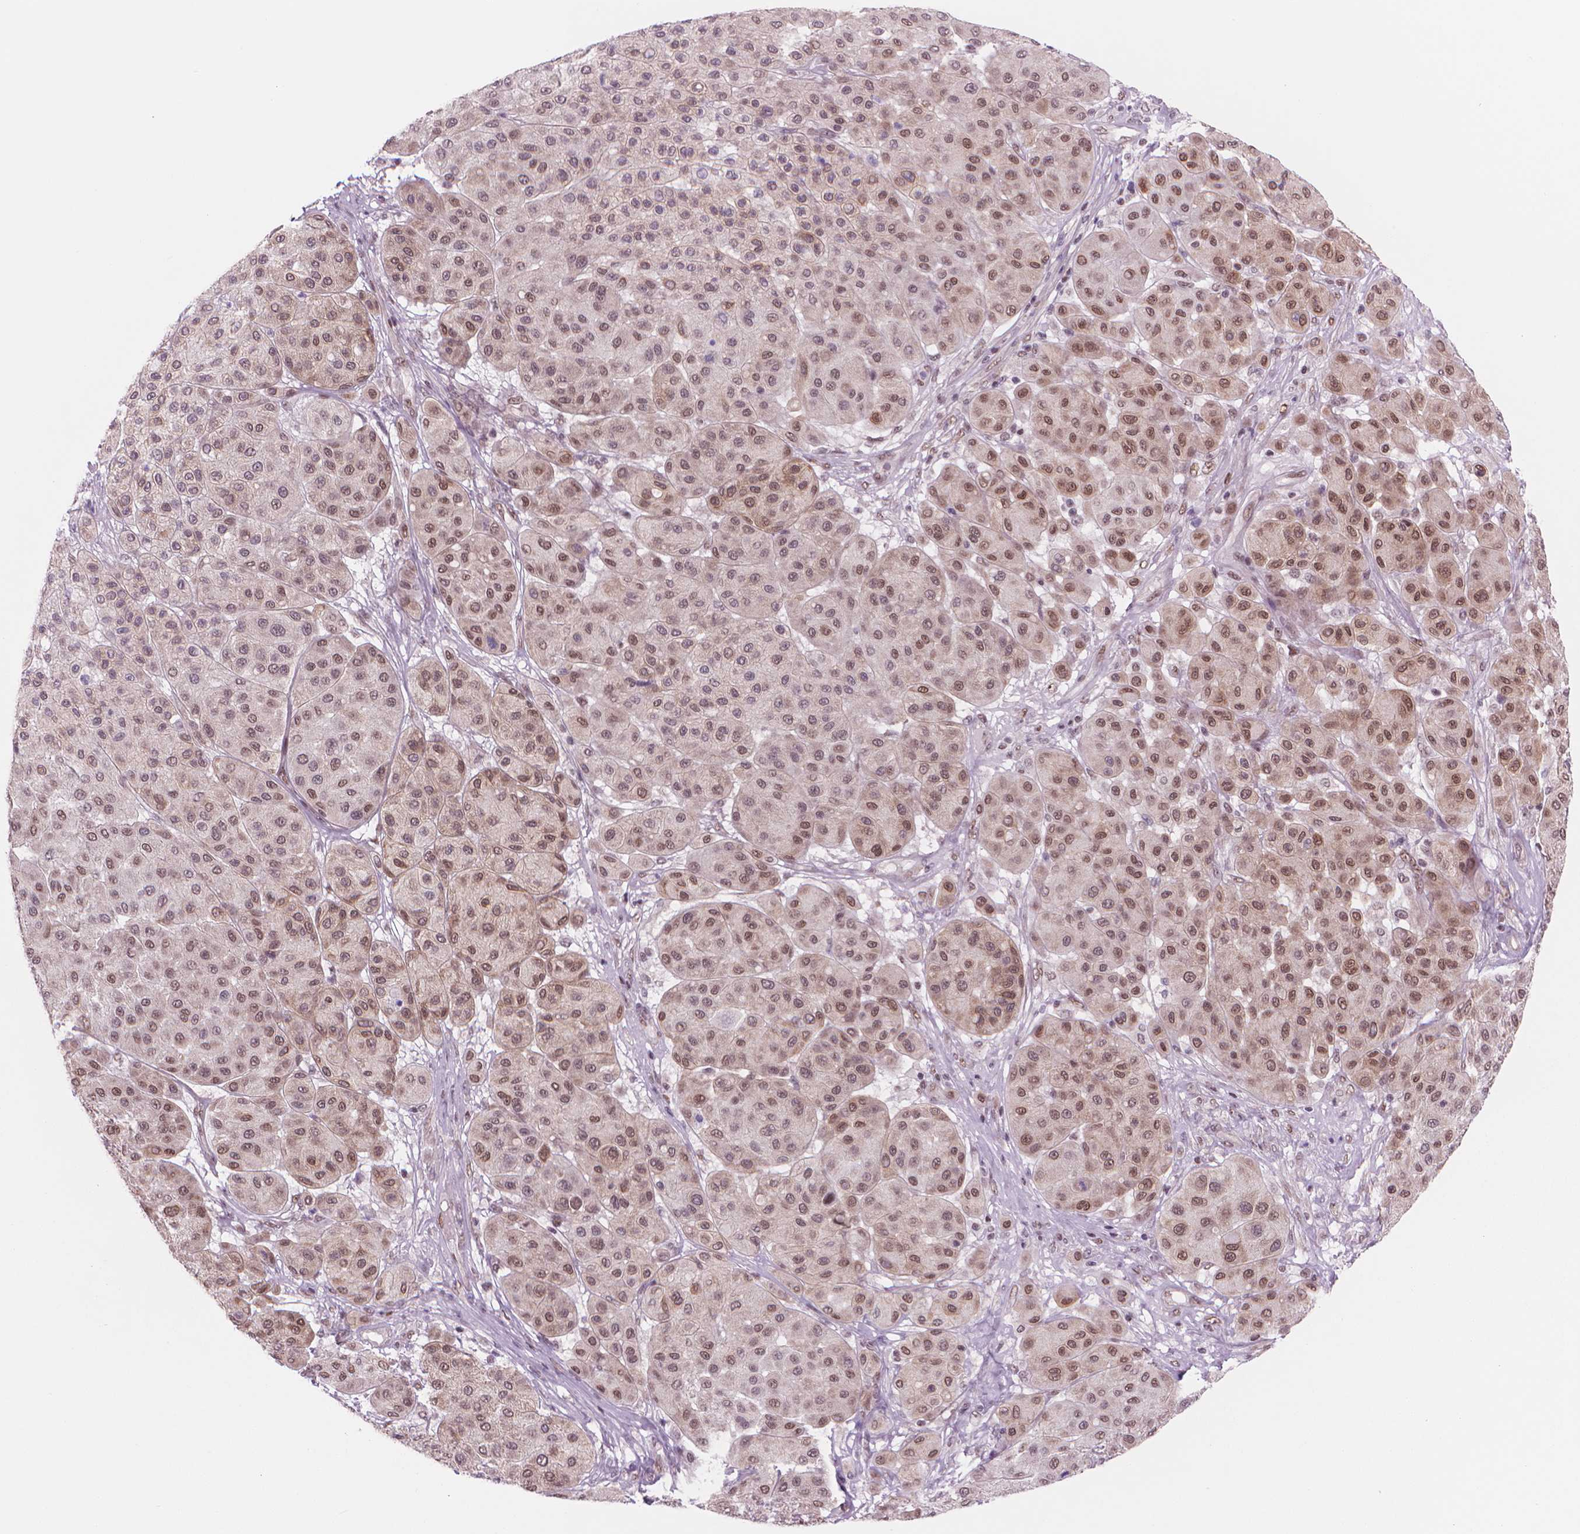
{"staining": {"intensity": "moderate", "quantity": "25%-75%", "location": "nuclear"}, "tissue": "melanoma", "cell_type": "Tumor cells", "image_type": "cancer", "snomed": [{"axis": "morphology", "description": "Malignant melanoma, Metastatic site"}, {"axis": "topography", "description": "Smooth muscle"}], "caption": "Malignant melanoma (metastatic site) stained with DAB (3,3'-diaminobenzidine) IHC shows medium levels of moderate nuclear positivity in about 25%-75% of tumor cells. The protein of interest is shown in brown color, while the nuclei are stained blue.", "gene": "POLR3D", "patient": {"sex": "male", "age": 41}}